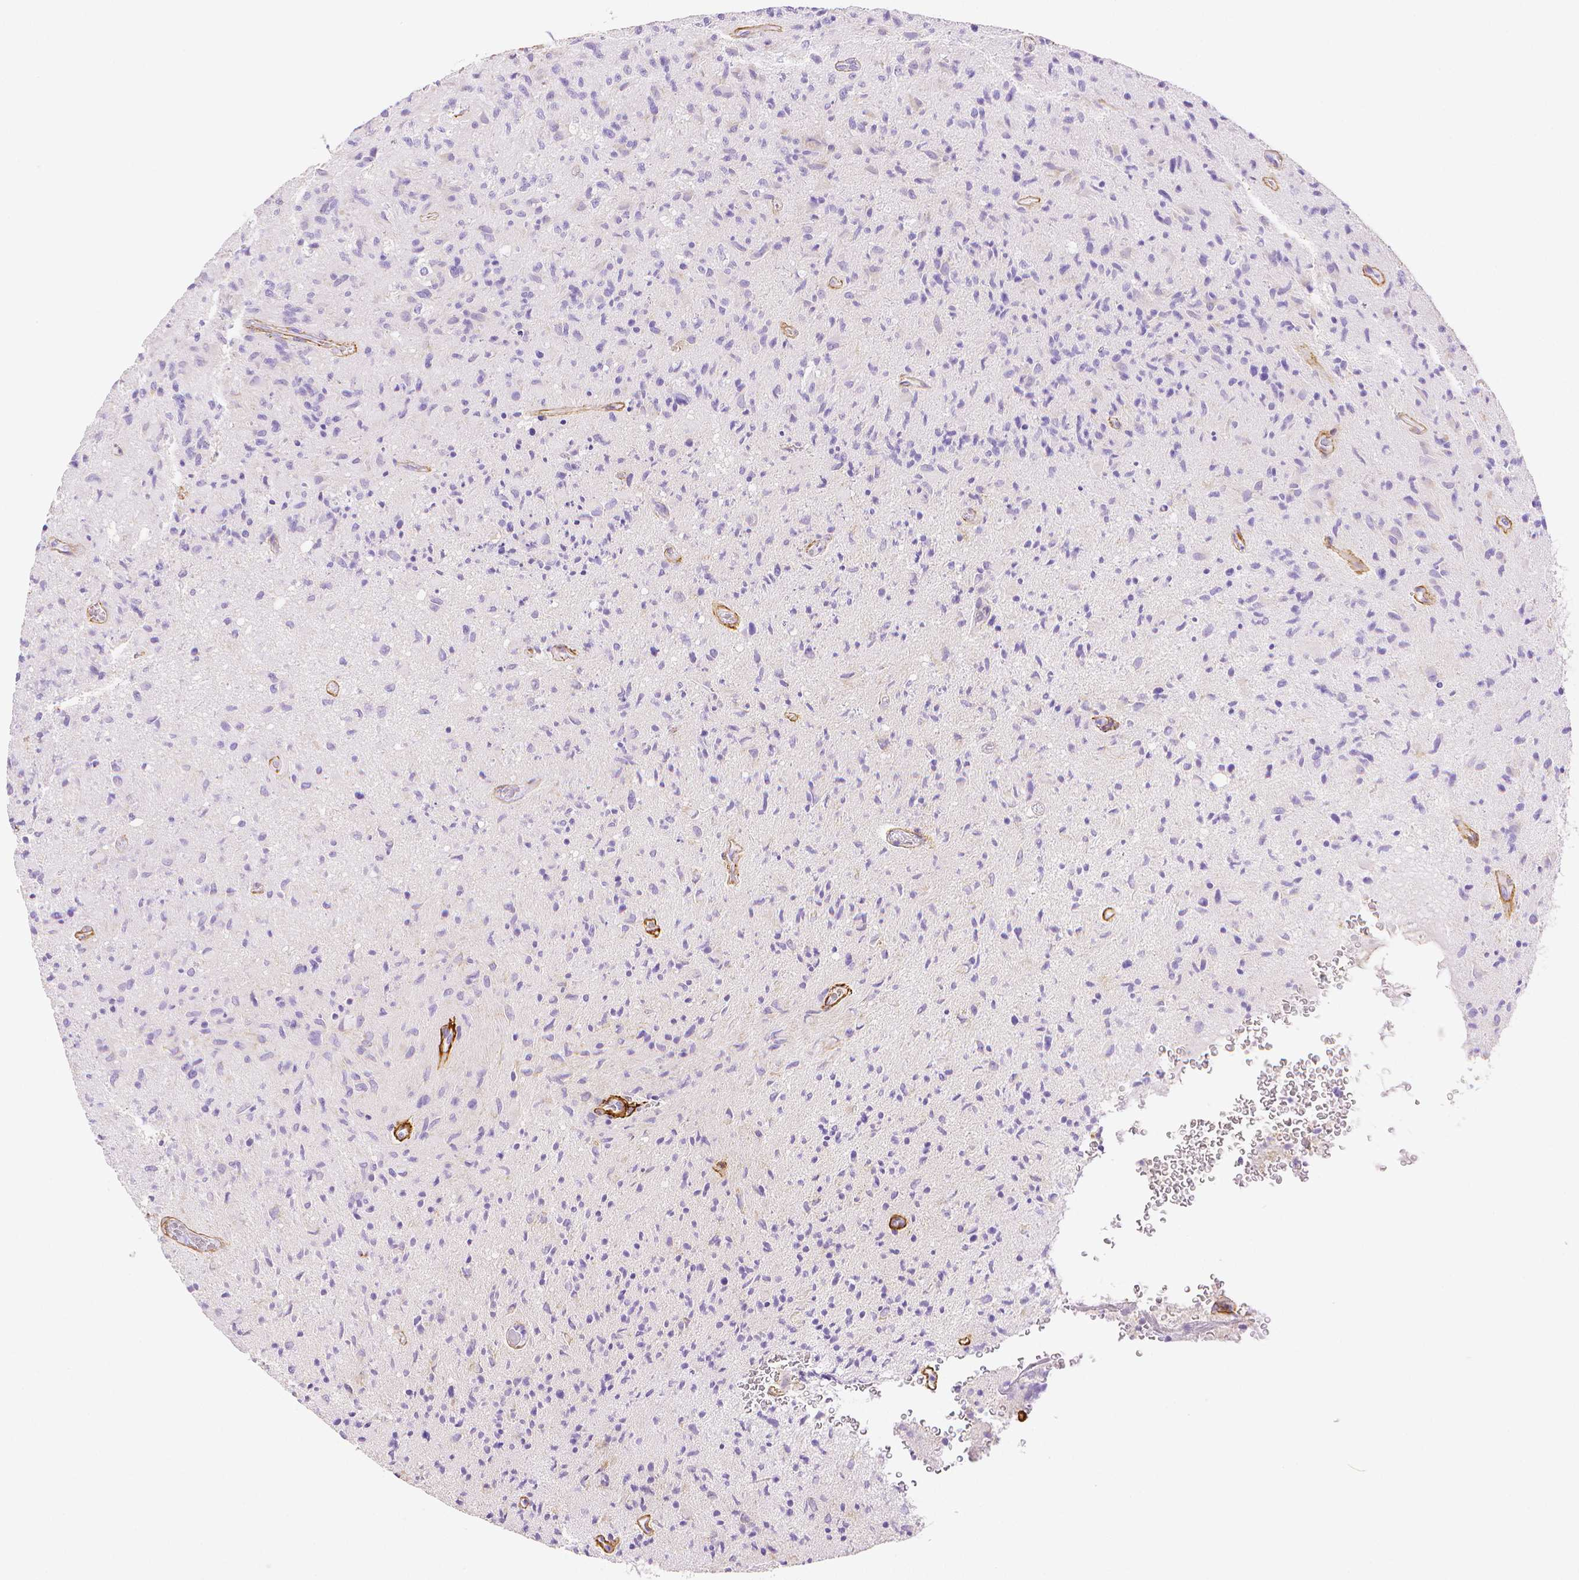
{"staining": {"intensity": "negative", "quantity": "none", "location": "none"}, "tissue": "glioma", "cell_type": "Tumor cells", "image_type": "cancer", "snomed": [{"axis": "morphology", "description": "Glioma, malignant, High grade"}, {"axis": "topography", "description": "Brain"}], "caption": "Human glioma stained for a protein using IHC exhibits no staining in tumor cells.", "gene": "FBN1", "patient": {"sex": "male", "age": 54}}